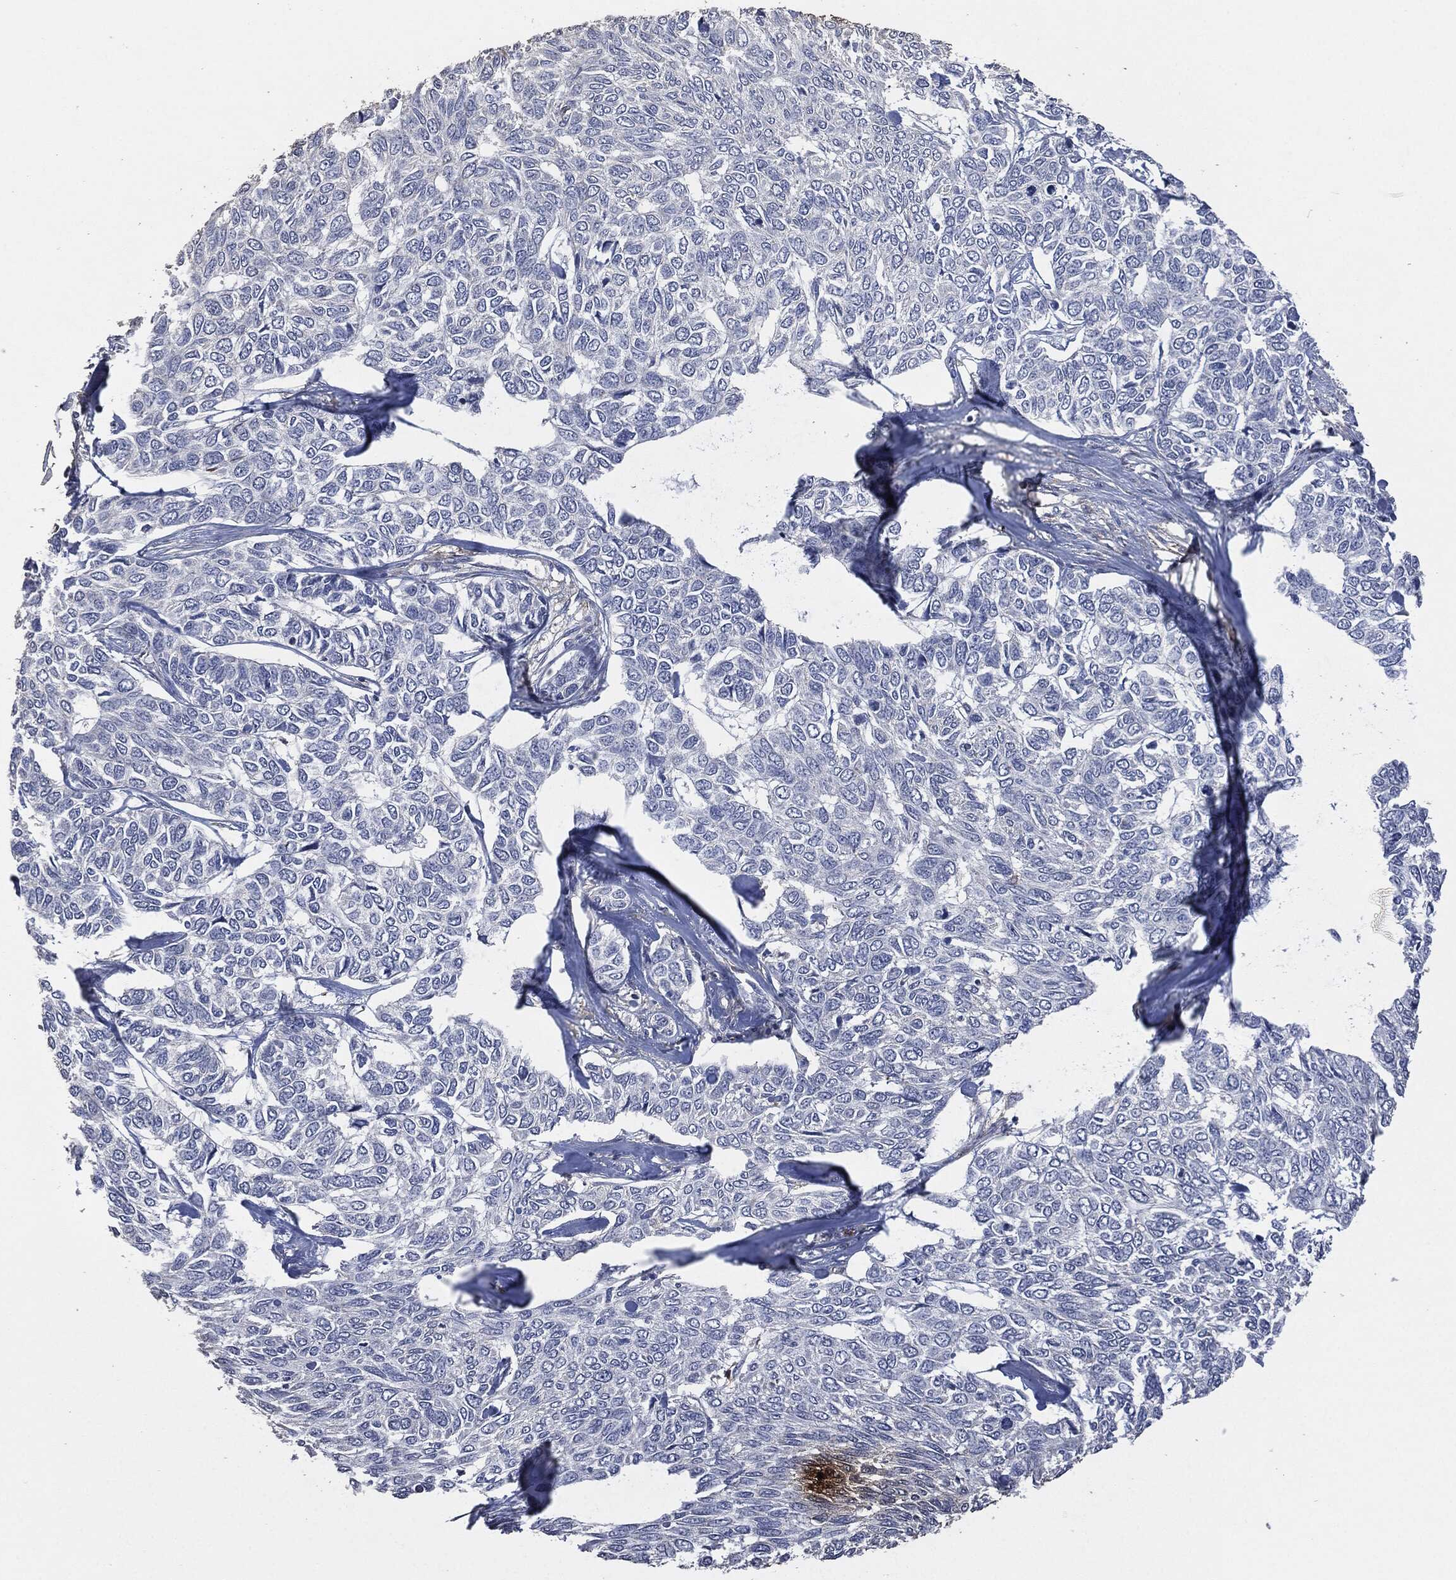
{"staining": {"intensity": "negative", "quantity": "none", "location": "none"}, "tissue": "skin cancer", "cell_type": "Tumor cells", "image_type": "cancer", "snomed": [{"axis": "morphology", "description": "Basal cell carcinoma"}, {"axis": "topography", "description": "Skin"}], "caption": "IHC of skin basal cell carcinoma shows no staining in tumor cells.", "gene": "CD33", "patient": {"sex": "female", "age": 65}}